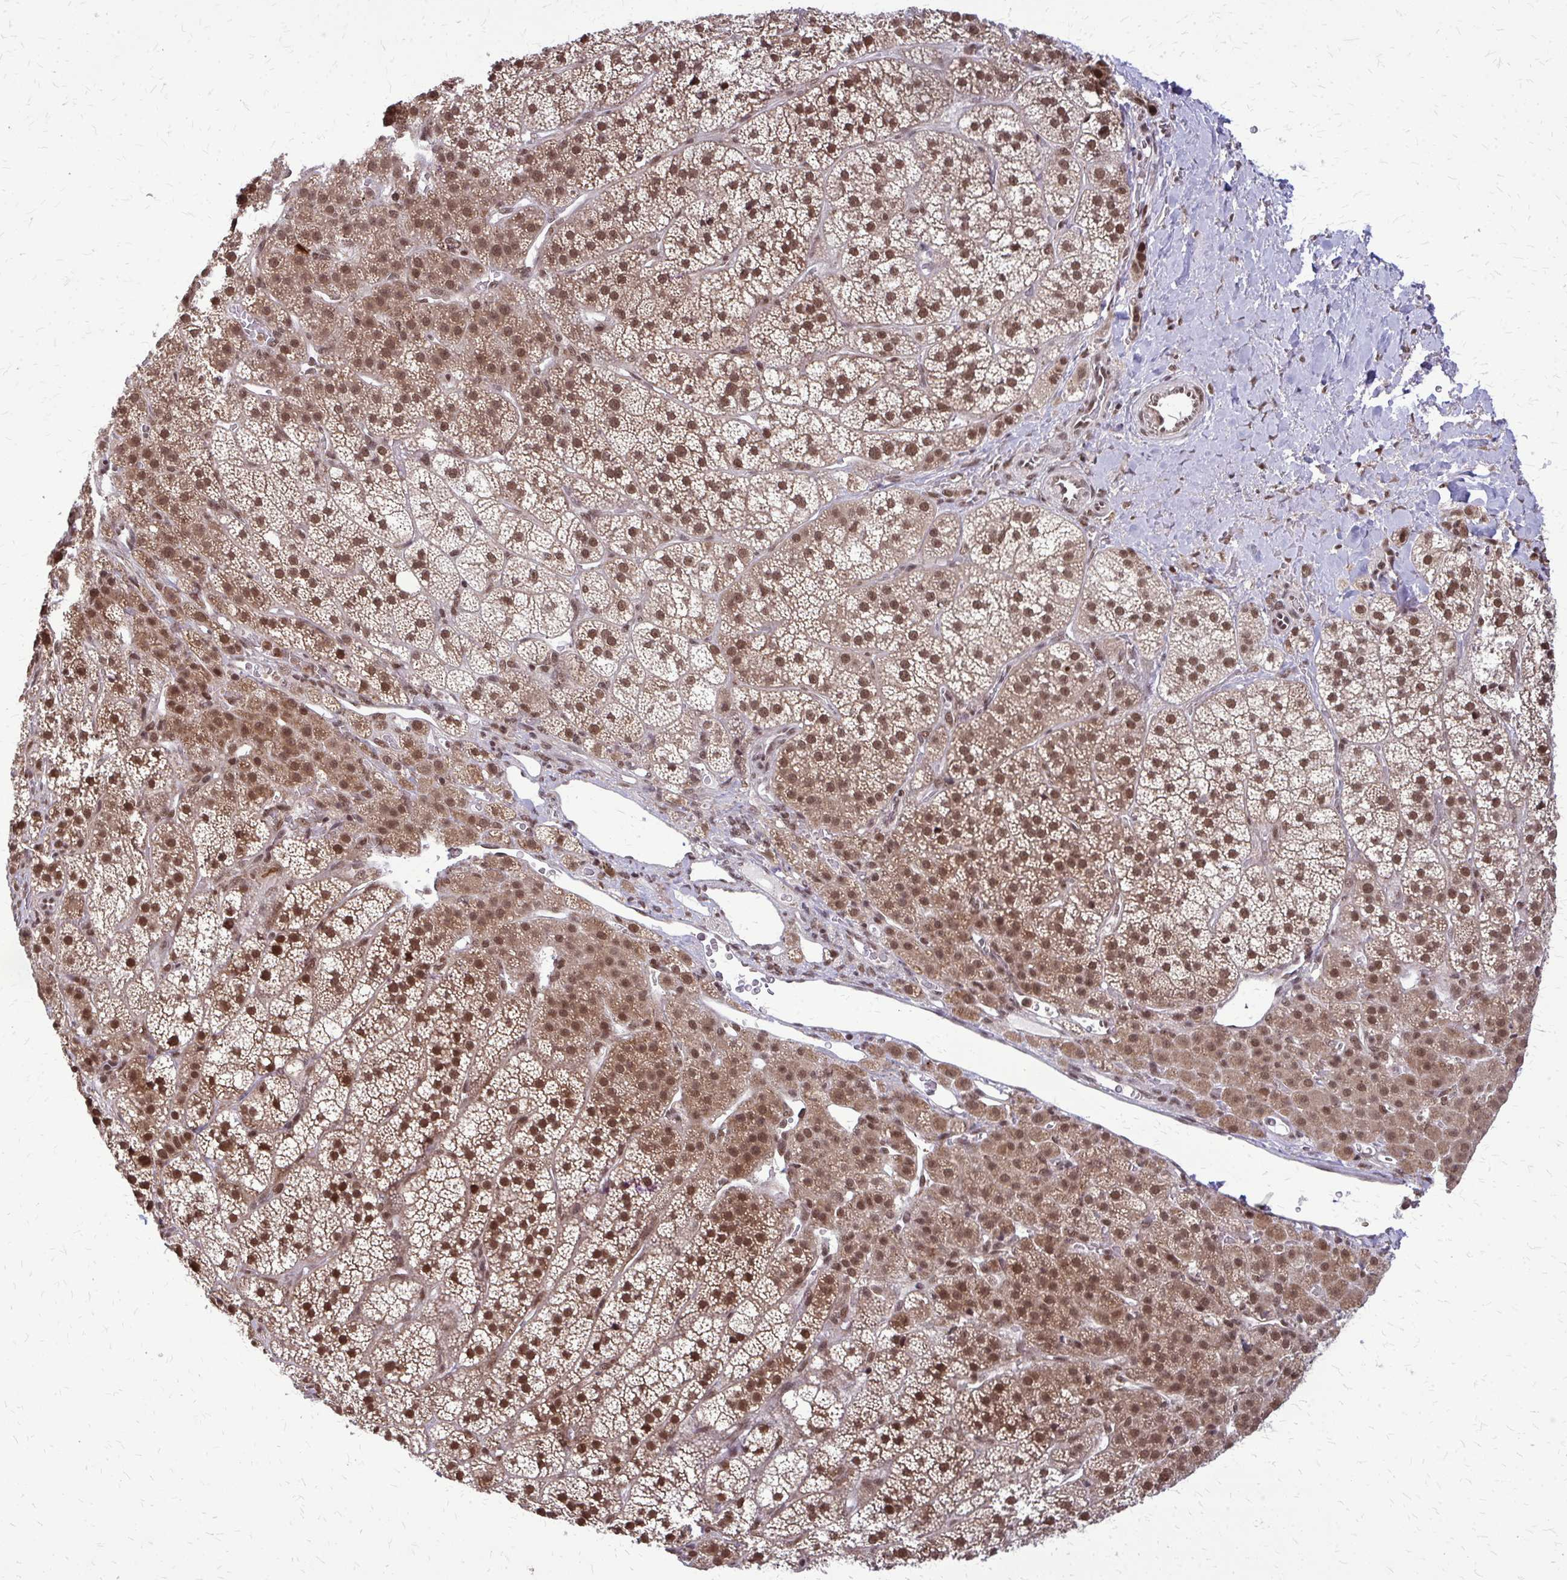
{"staining": {"intensity": "moderate", "quantity": ">75%", "location": "nuclear"}, "tissue": "adrenal gland", "cell_type": "Glandular cells", "image_type": "normal", "snomed": [{"axis": "morphology", "description": "Normal tissue, NOS"}, {"axis": "topography", "description": "Adrenal gland"}], "caption": "The image reveals a brown stain indicating the presence of a protein in the nuclear of glandular cells in adrenal gland.", "gene": "HDAC3", "patient": {"sex": "female", "age": 60}}